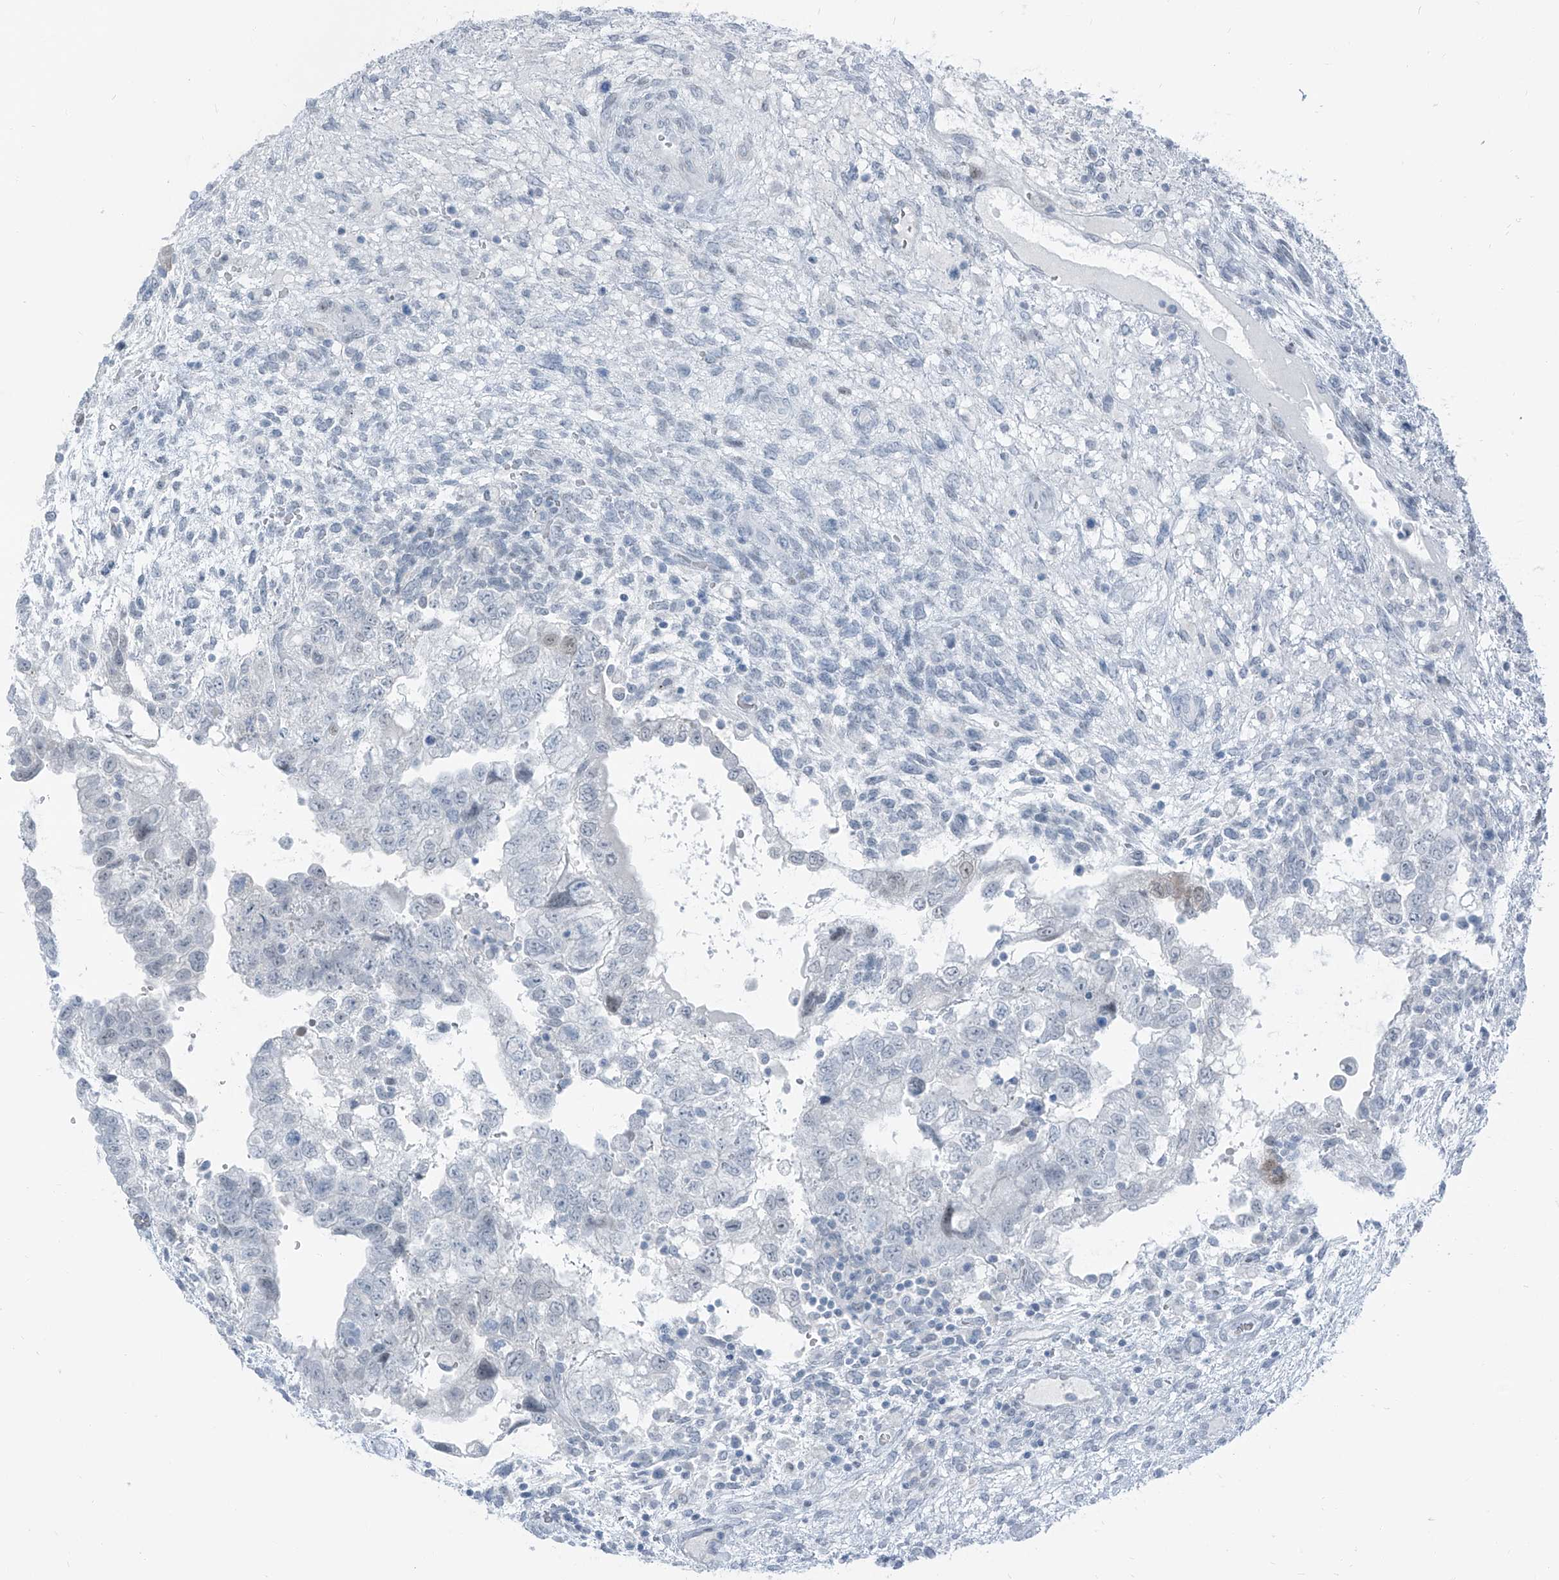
{"staining": {"intensity": "weak", "quantity": "<25%", "location": "nuclear"}, "tissue": "testis cancer", "cell_type": "Tumor cells", "image_type": "cancer", "snomed": [{"axis": "morphology", "description": "Carcinoma, Embryonal, NOS"}, {"axis": "topography", "description": "Testis"}], "caption": "Immunohistochemistry image of neoplastic tissue: human testis embryonal carcinoma stained with DAB shows no significant protein staining in tumor cells.", "gene": "RGN", "patient": {"sex": "male", "age": 37}}